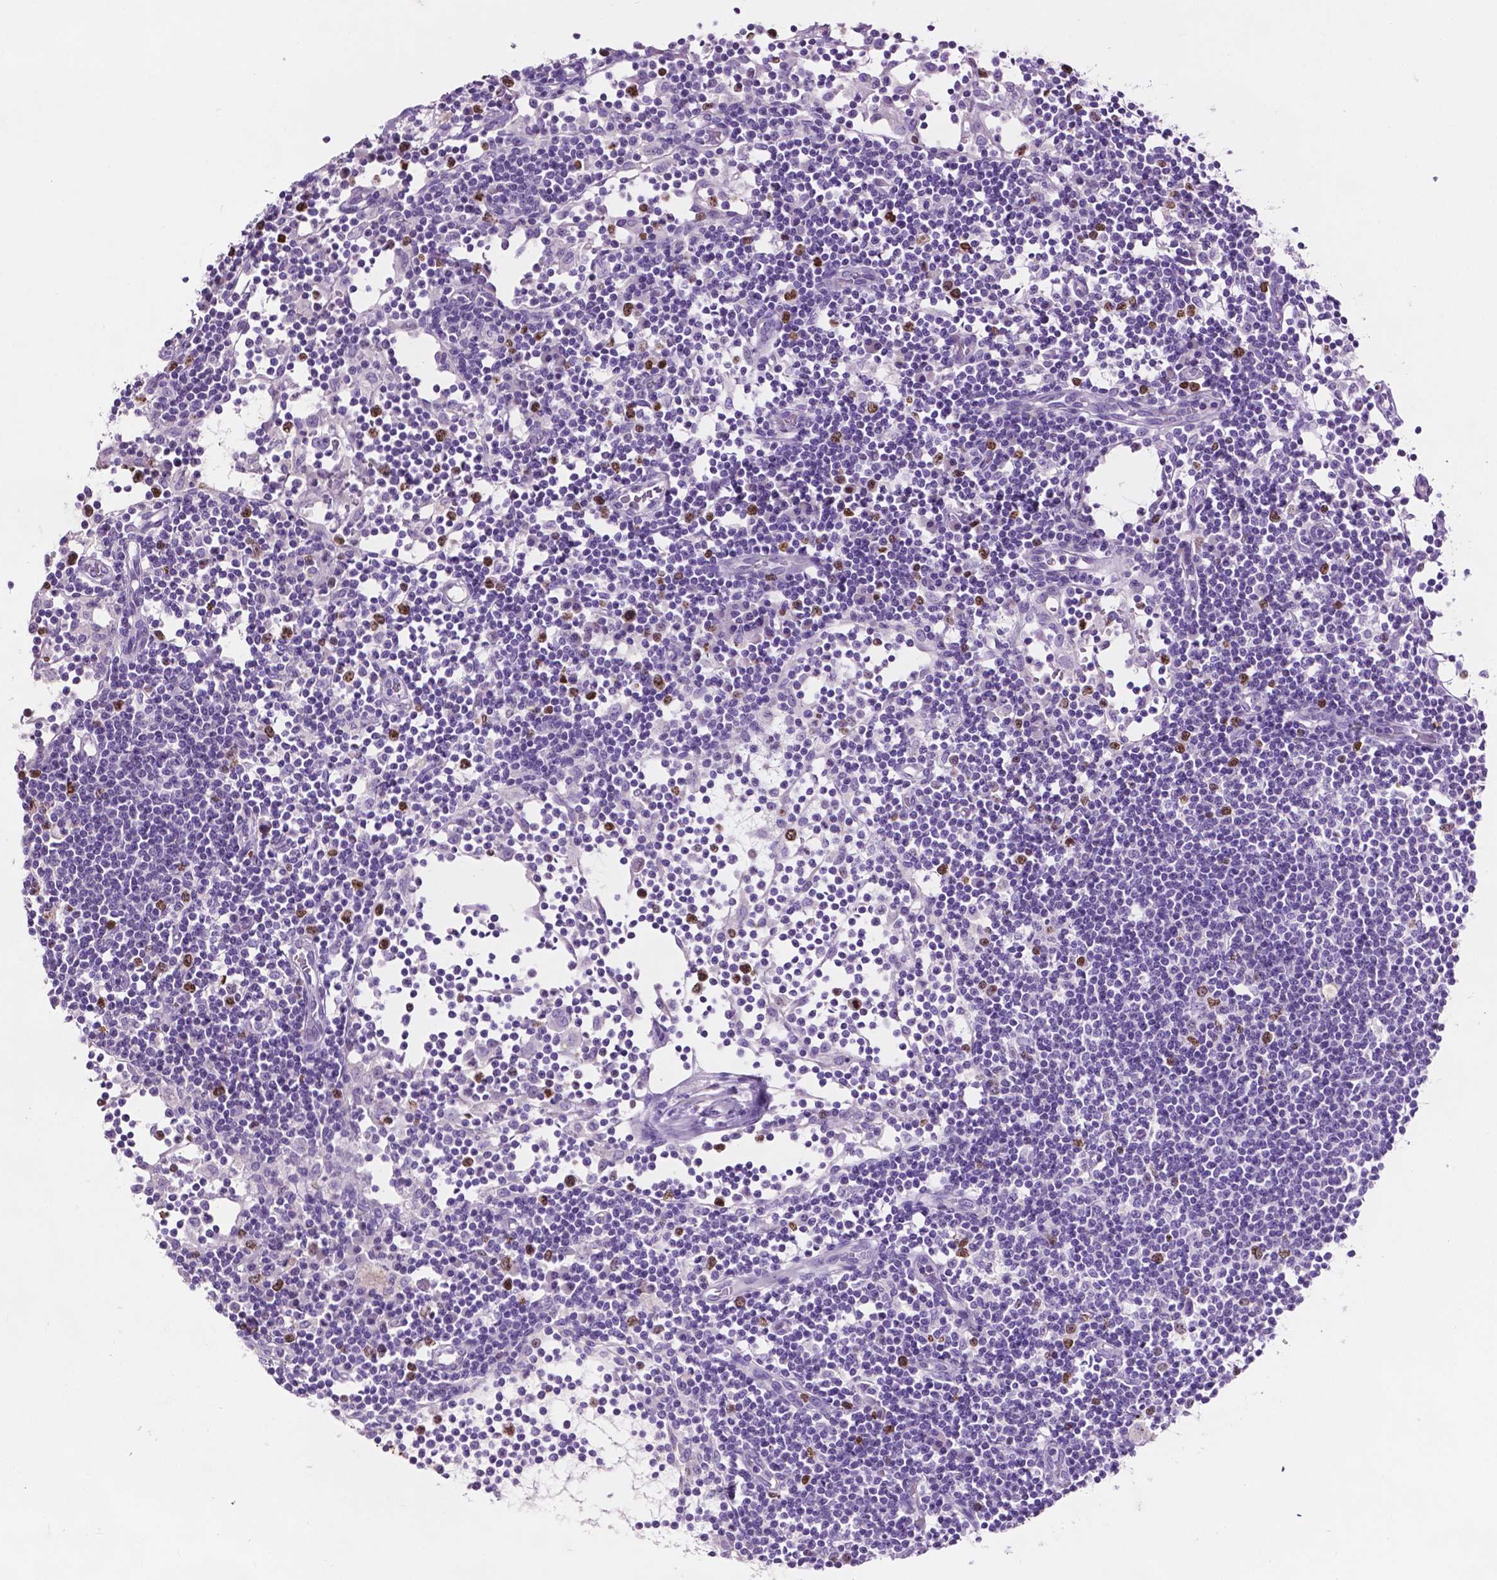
{"staining": {"intensity": "strong", "quantity": ">75%", "location": "nuclear"}, "tissue": "lymph node", "cell_type": "Germinal center cells", "image_type": "normal", "snomed": [{"axis": "morphology", "description": "Normal tissue, NOS"}, {"axis": "topography", "description": "Lymph node"}], "caption": "Immunohistochemistry (IHC) of unremarkable human lymph node reveals high levels of strong nuclear expression in about >75% of germinal center cells.", "gene": "SIAH2", "patient": {"sex": "female", "age": 72}}